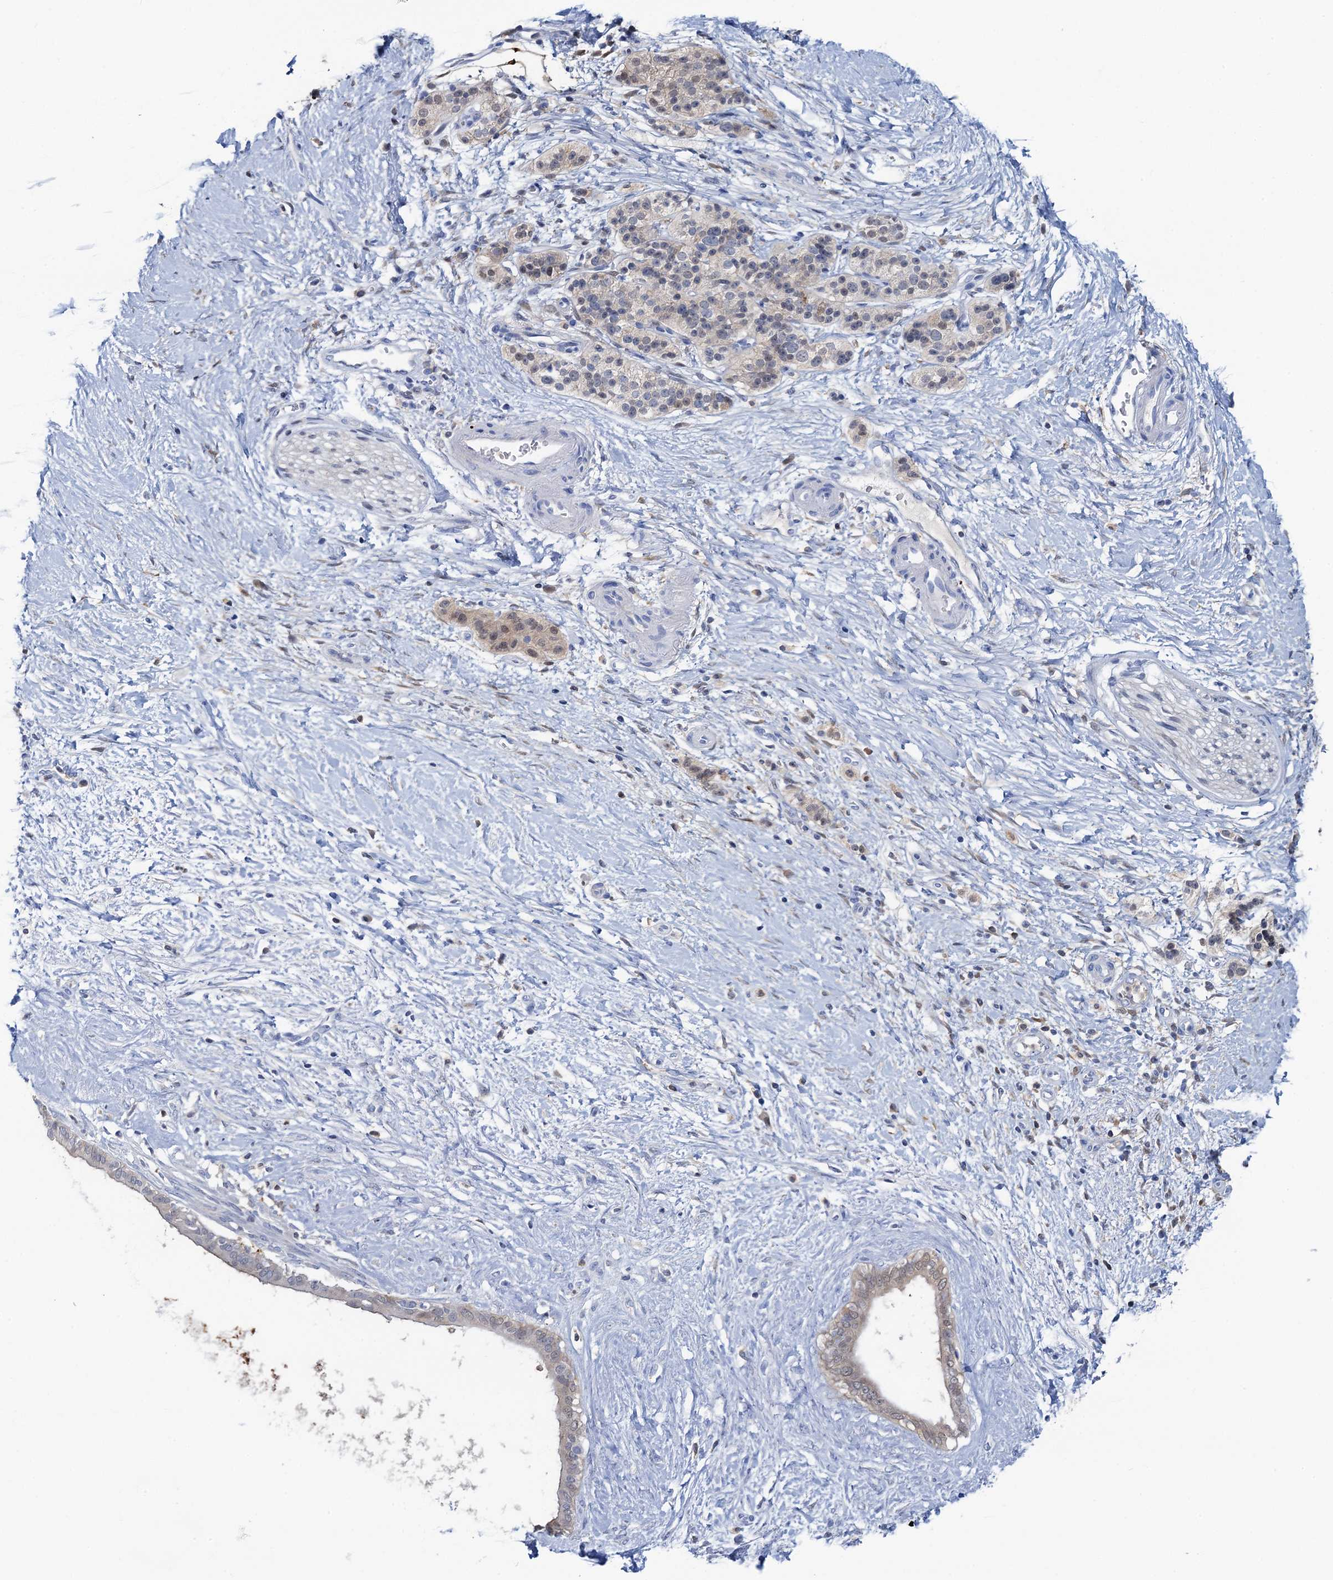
{"staining": {"intensity": "weak", "quantity": "25%-75%", "location": "nuclear"}, "tissue": "pancreatic cancer", "cell_type": "Tumor cells", "image_type": "cancer", "snomed": [{"axis": "morphology", "description": "Adenocarcinoma, NOS"}, {"axis": "topography", "description": "Pancreas"}], "caption": "Immunohistochemistry (IHC) micrograph of neoplastic tissue: pancreatic adenocarcinoma stained using immunohistochemistry reveals low levels of weak protein expression localized specifically in the nuclear of tumor cells, appearing as a nuclear brown color.", "gene": "FAH", "patient": {"sex": "male", "age": 50}}